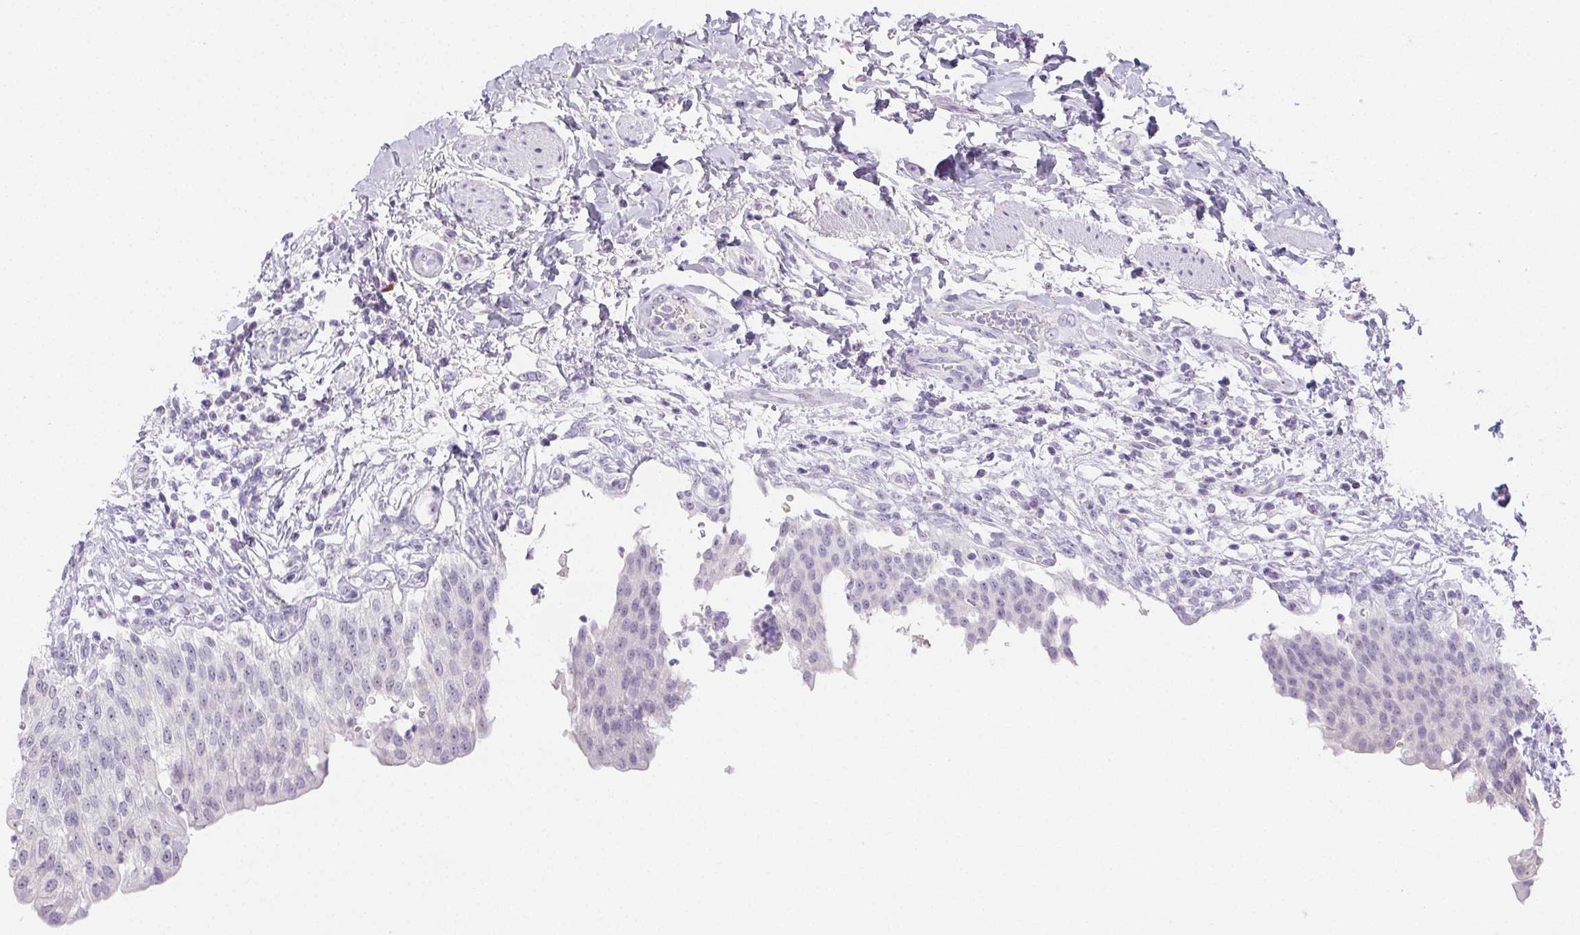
{"staining": {"intensity": "negative", "quantity": "none", "location": "none"}, "tissue": "urinary bladder", "cell_type": "Urothelial cells", "image_type": "normal", "snomed": [{"axis": "morphology", "description": "Normal tissue, NOS"}, {"axis": "topography", "description": "Urinary bladder"}, {"axis": "topography", "description": "Peripheral nerve tissue"}], "caption": "Unremarkable urinary bladder was stained to show a protein in brown. There is no significant expression in urothelial cells. (DAB (3,3'-diaminobenzidine) IHC with hematoxylin counter stain).", "gene": "ST8SIA3", "patient": {"sex": "female", "age": 60}}